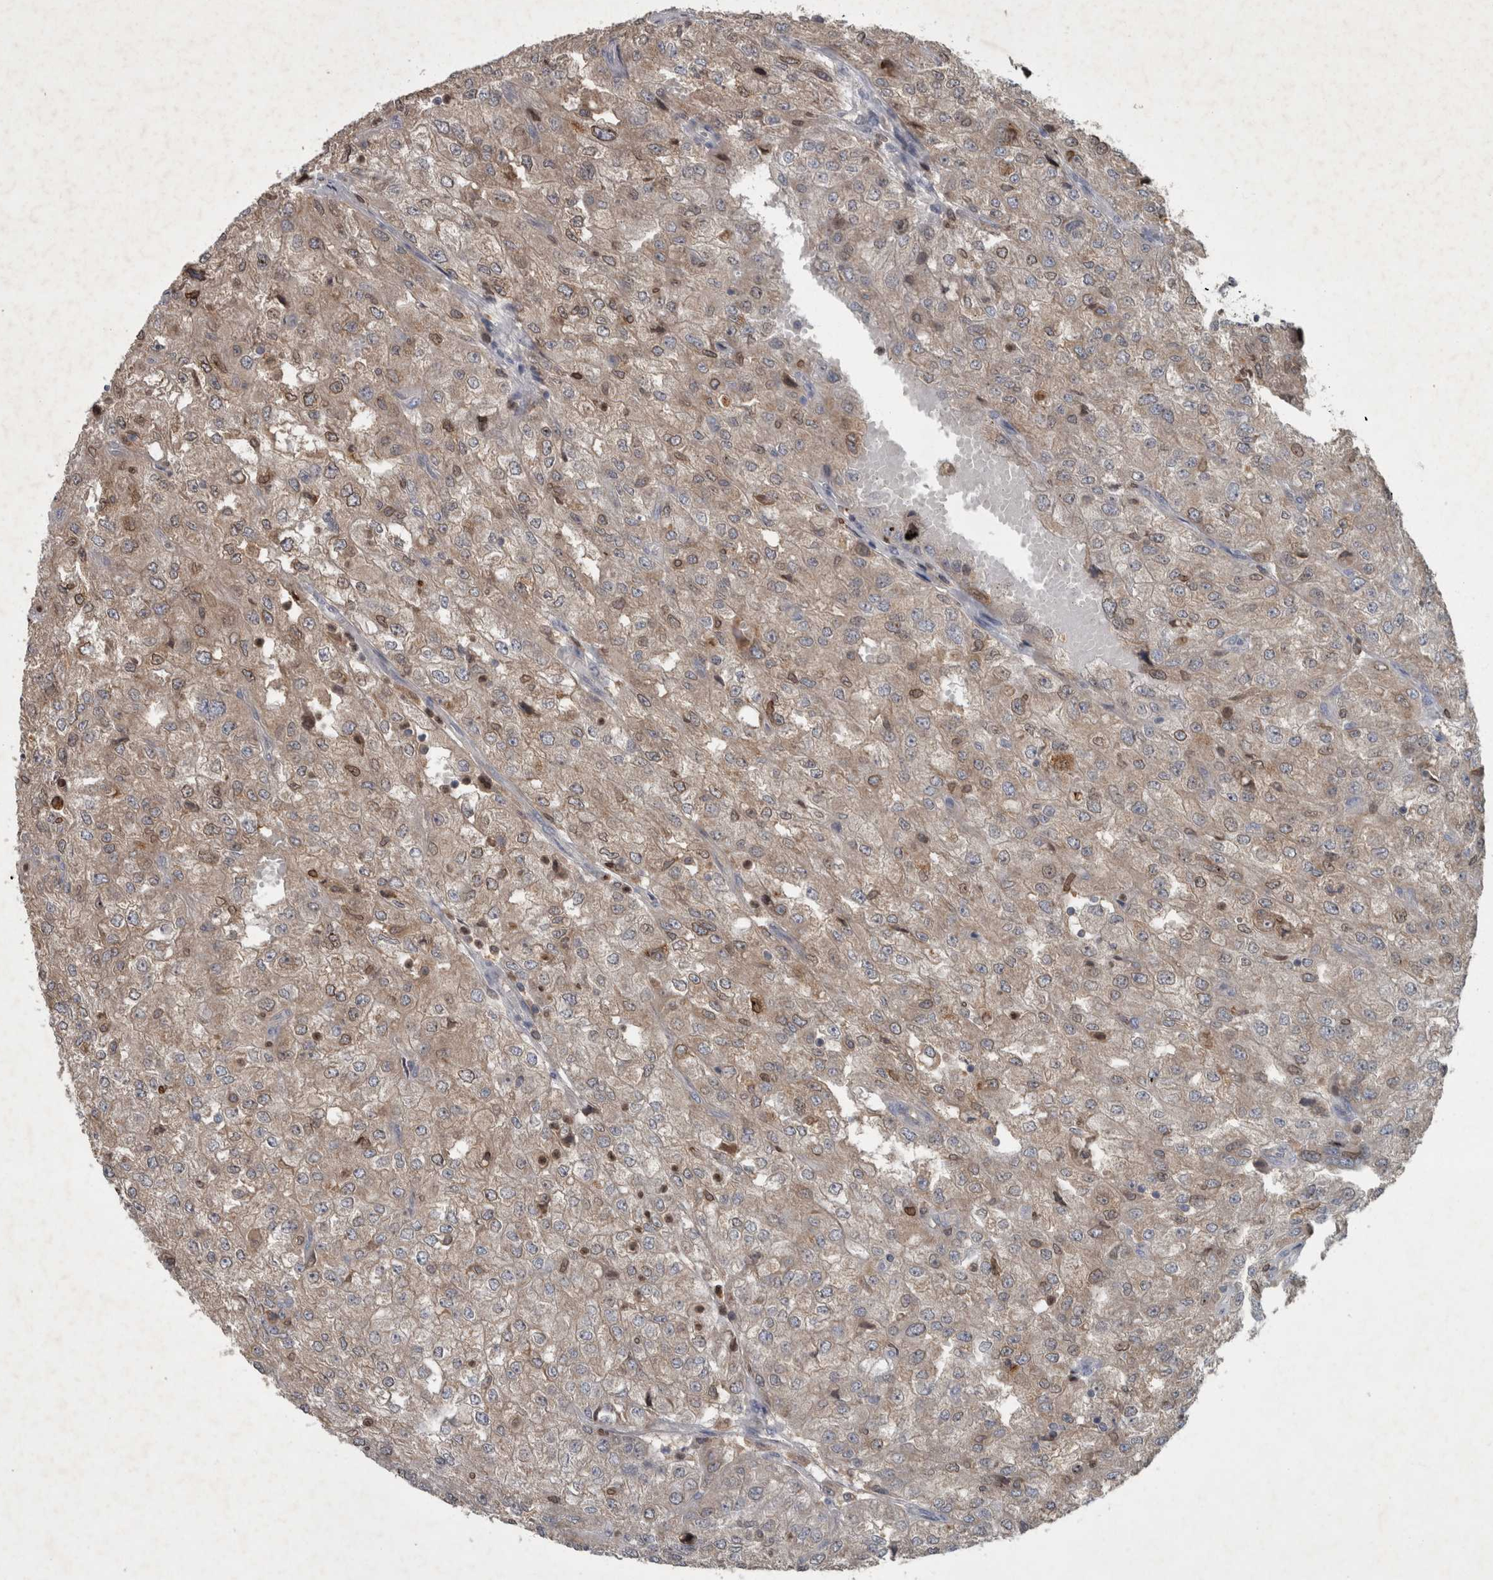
{"staining": {"intensity": "weak", "quantity": ">75%", "location": "cytoplasmic/membranous"}, "tissue": "renal cancer", "cell_type": "Tumor cells", "image_type": "cancer", "snomed": [{"axis": "morphology", "description": "Adenocarcinoma, NOS"}, {"axis": "topography", "description": "Kidney"}], "caption": "This is a micrograph of immunohistochemistry staining of renal cancer, which shows weak positivity in the cytoplasmic/membranous of tumor cells.", "gene": "PPP1R3C", "patient": {"sex": "female", "age": 54}}